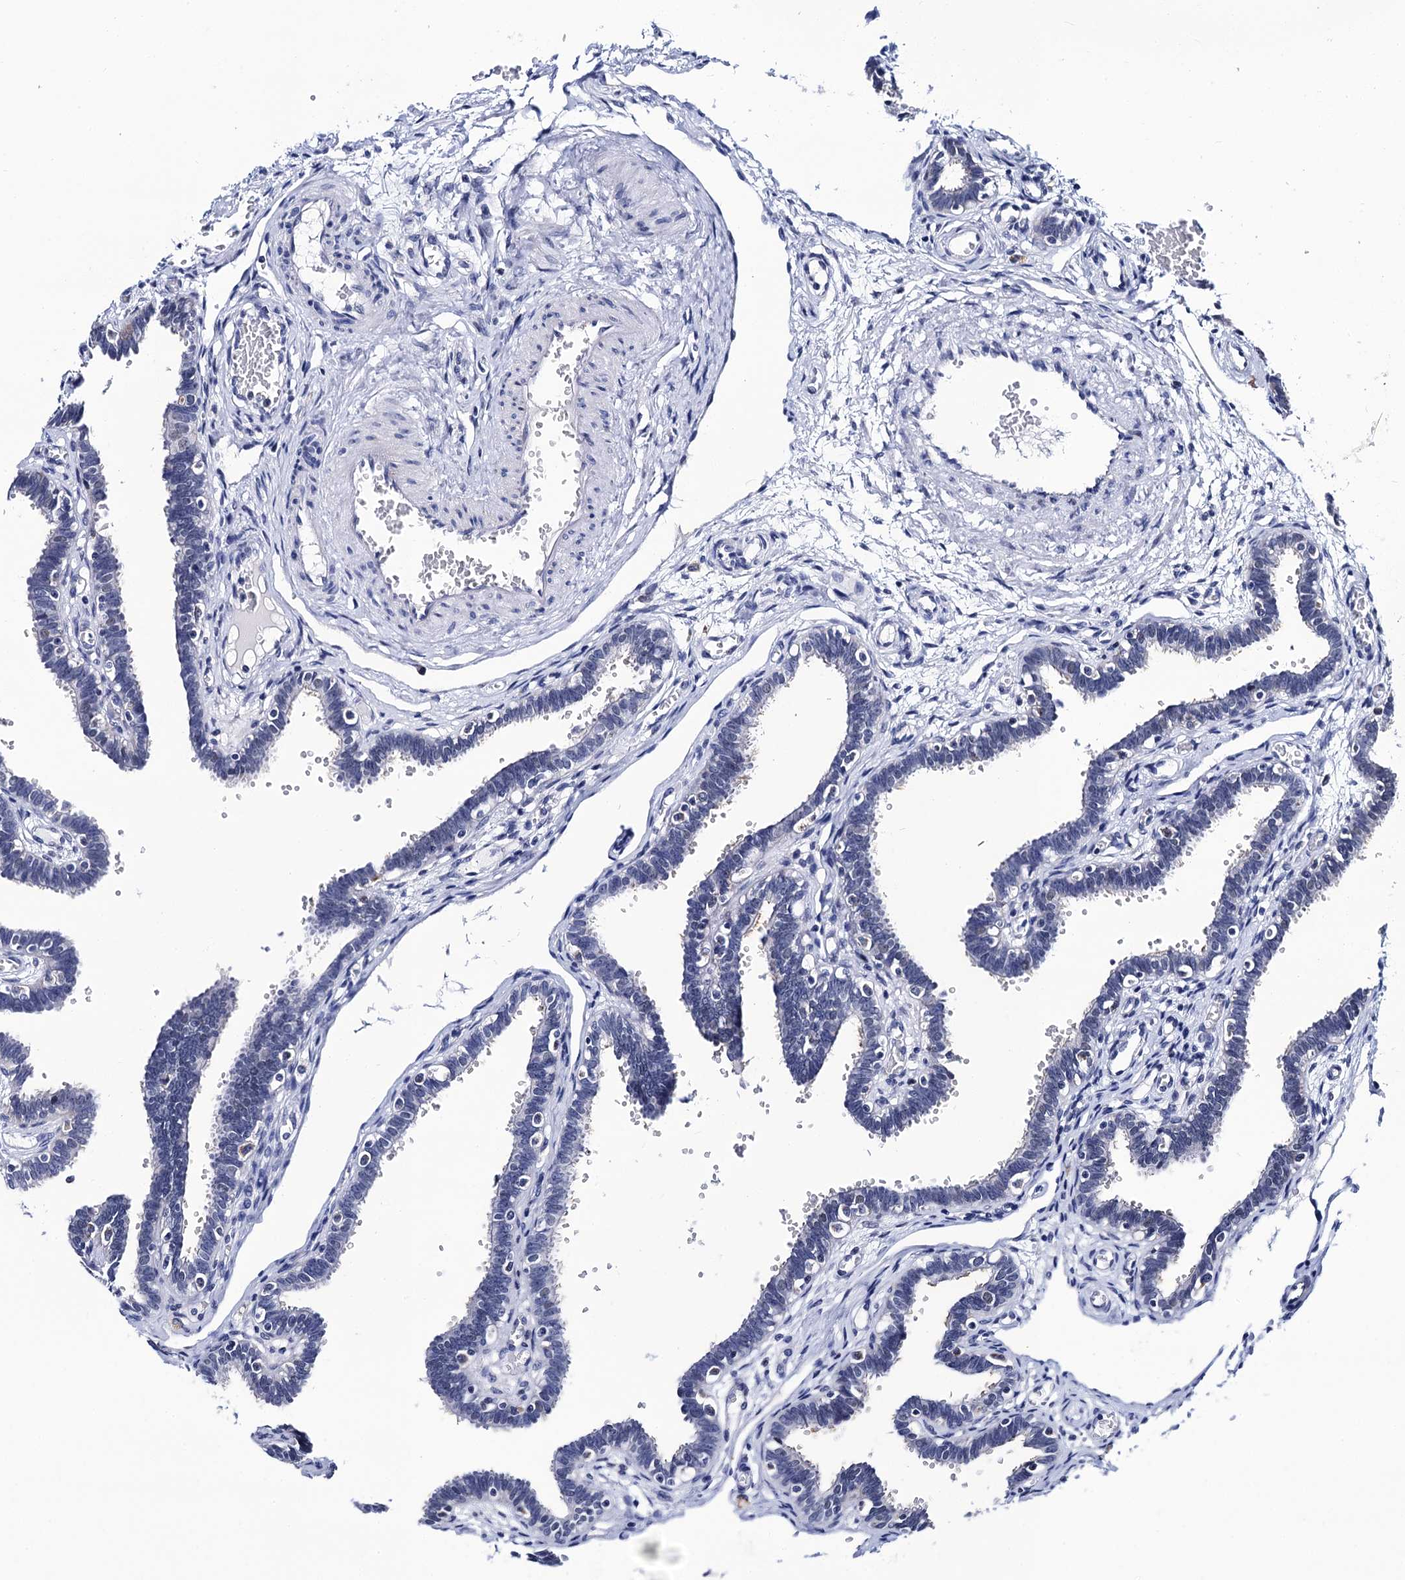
{"staining": {"intensity": "negative", "quantity": "none", "location": "none"}, "tissue": "fallopian tube", "cell_type": "Glandular cells", "image_type": "normal", "snomed": [{"axis": "morphology", "description": "Normal tissue, NOS"}, {"axis": "topography", "description": "Fallopian tube"}, {"axis": "topography", "description": "Placenta"}], "caption": "Glandular cells show no significant protein expression in normal fallopian tube.", "gene": "SLC7A10", "patient": {"sex": "female", "age": 32}}